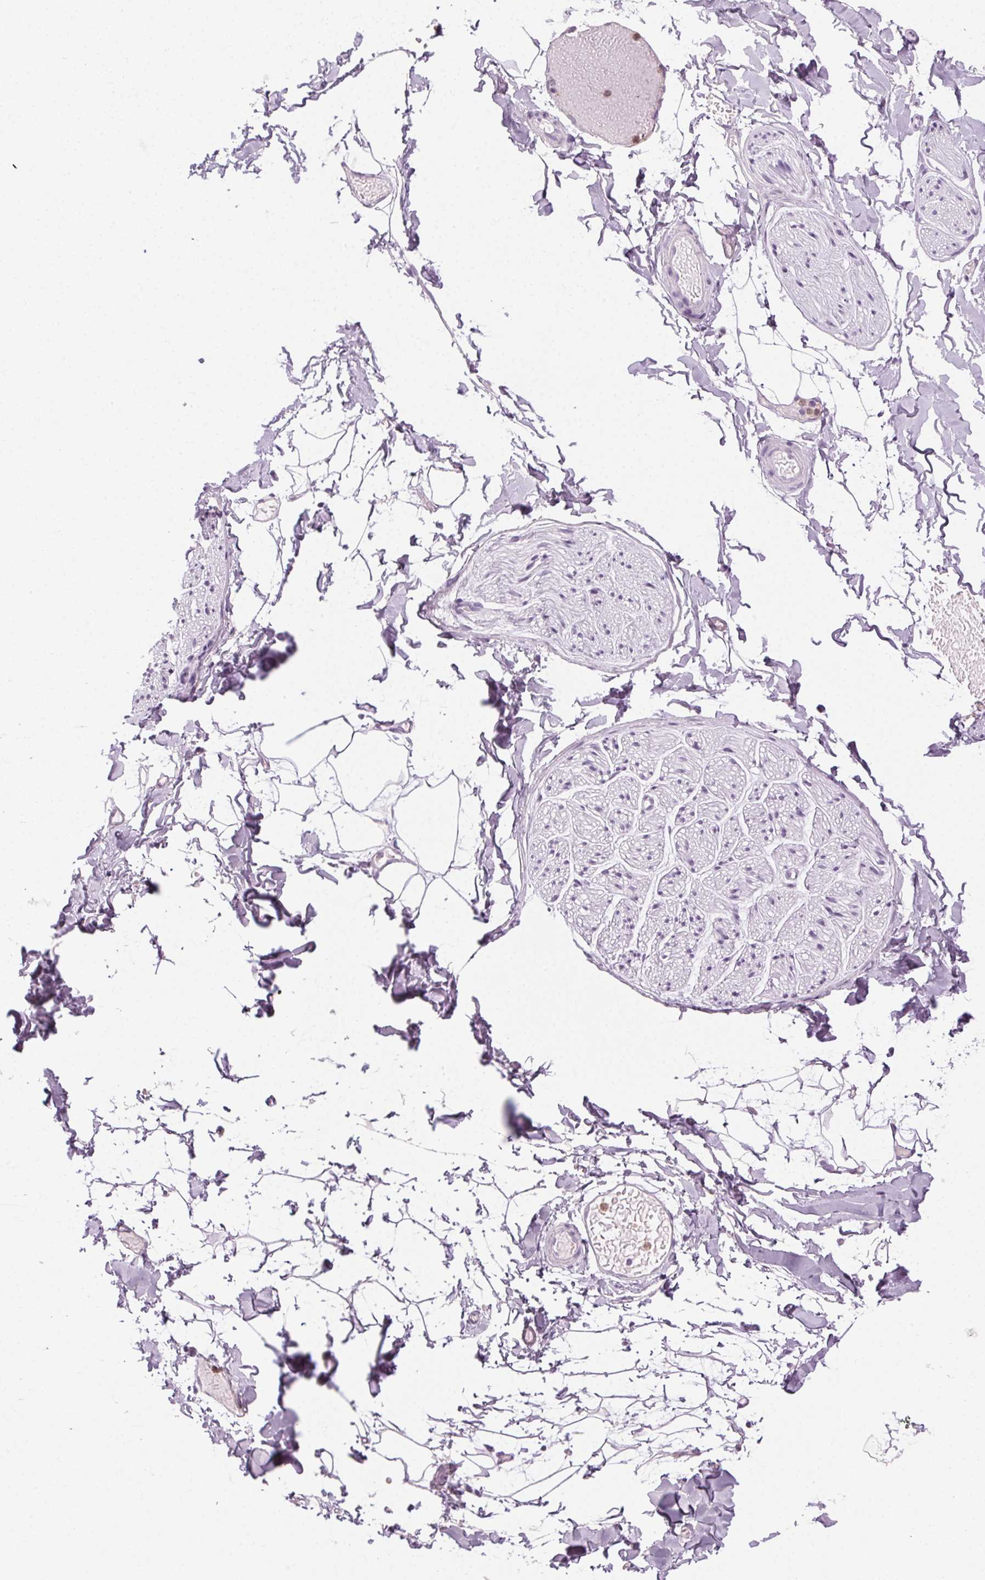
{"staining": {"intensity": "negative", "quantity": "none", "location": "none"}, "tissue": "adipose tissue", "cell_type": "Adipocytes", "image_type": "normal", "snomed": [{"axis": "morphology", "description": "Normal tissue, NOS"}, {"axis": "topography", "description": "Gallbladder"}, {"axis": "topography", "description": "Peripheral nerve tissue"}], "caption": "Histopathology image shows no protein expression in adipocytes of unremarkable adipose tissue. The staining is performed using DAB (3,3'-diaminobenzidine) brown chromogen with nuclei counter-stained in using hematoxylin.", "gene": "MPO", "patient": {"sex": "female", "age": 45}}